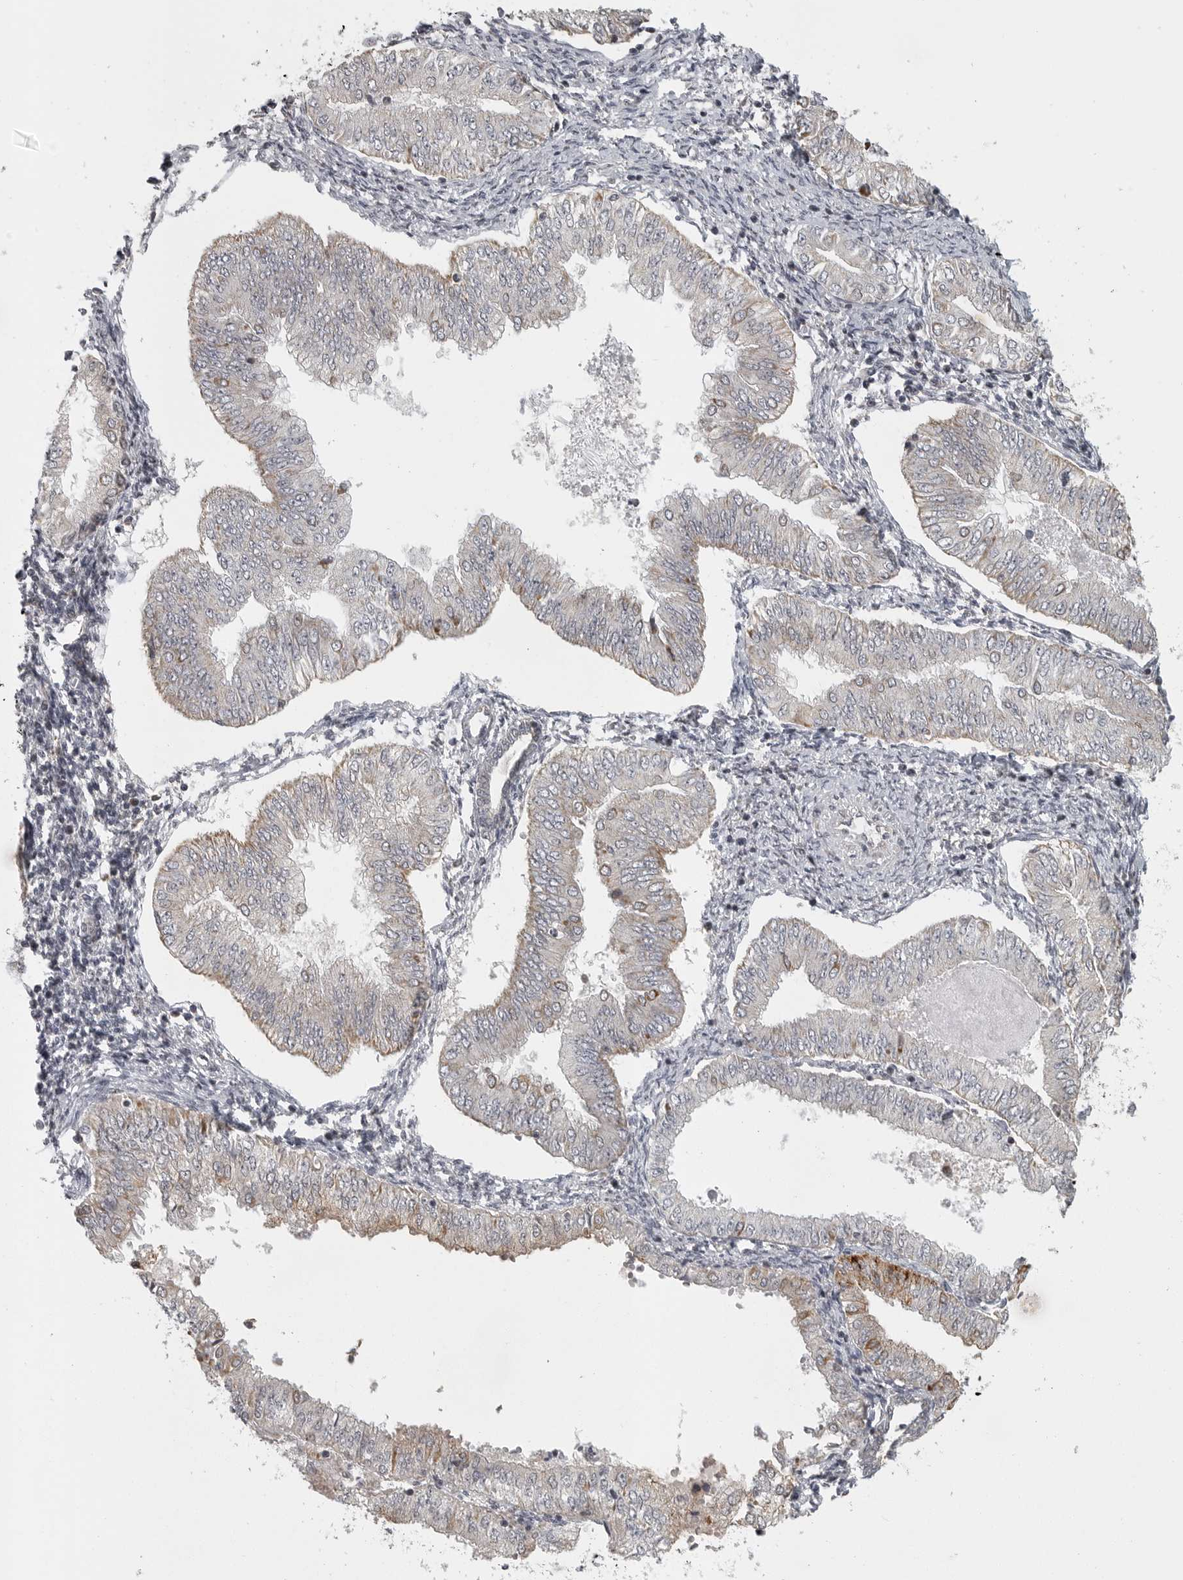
{"staining": {"intensity": "moderate", "quantity": "<25%", "location": "cytoplasmic/membranous"}, "tissue": "endometrial cancer", "cell_type": "Tumor cells", "image_type": "cancer", "snomed": [{"axis": "morphology", "description": "Normal tissue, NOS"}, {"axis": "morphology", "description": "Adenocarcinoma, NOS"}, {"axis": "topography", "description": "Endometrium"}], "caption": "IHC of endometrial cancer (adenocarcinoma) demonstrates low levels of moderate cytoplasmic/membranous staining in about <25% of tumor cells. (Stains: DAB in brown, nuclei in blue, Microscopy: brightfield microscopy at high magnification).", "gene": "POLE2", "patient": {"sex": "female", "age": 53}}